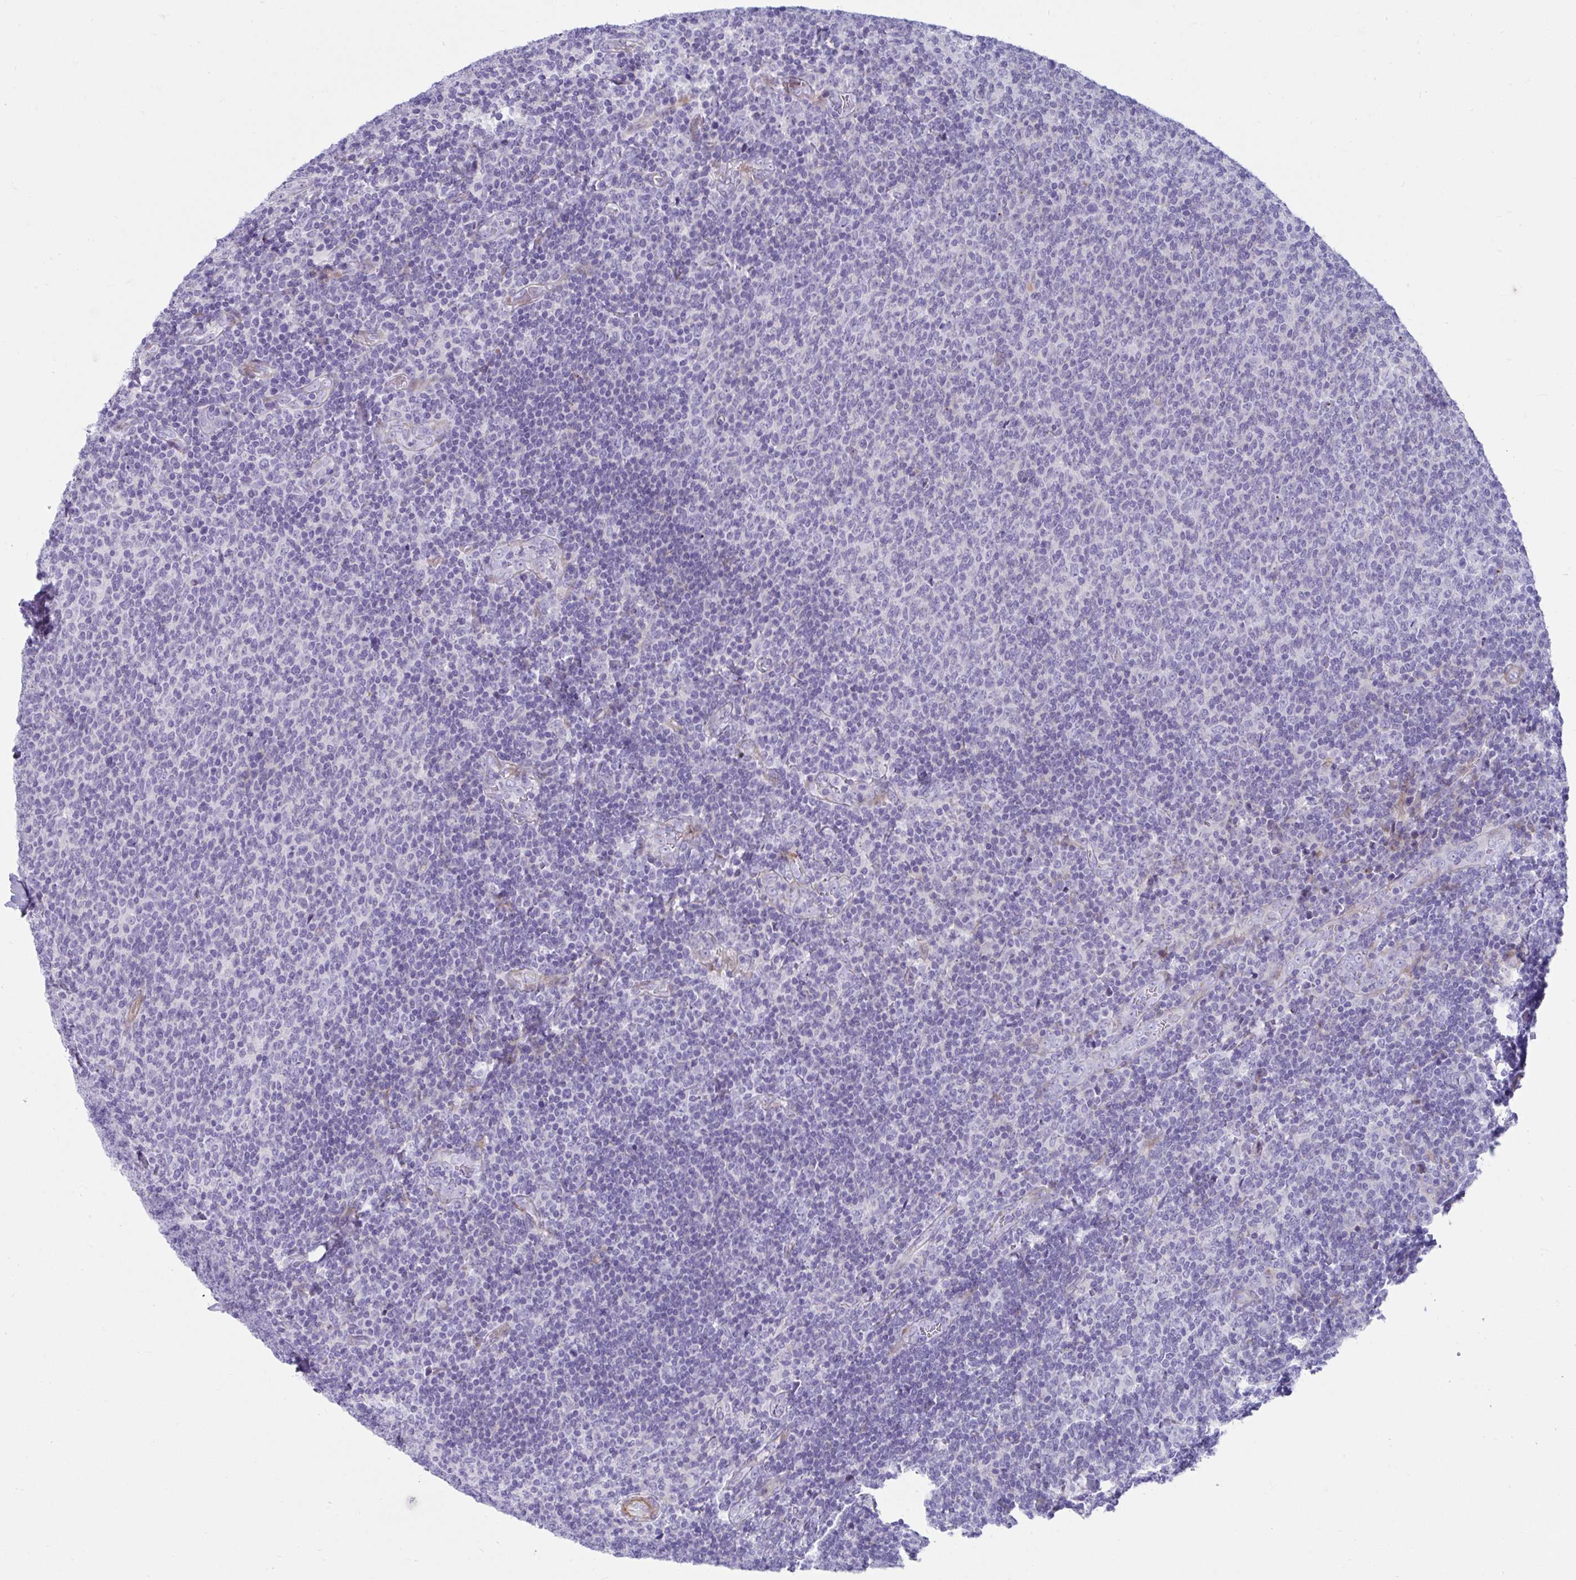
{"staining": {"intensity": "negative", "quantity": "none", "location": "none"}, "tissue": "lymphoma", "cell_type": "Tumor cells", "image_type": "cancer", "snomed": [{"axis": "morphology", "description": "Malignant lymphoma, non-Hodgkin's type, Low grade"}, {"axis": "topography", "description": "Lymph node"}], "caption": "Low-grade malignant lymphoma, non-Hodgkin's type was stained to show a protein in brown. There is no significant expression in tumor cells.", "gene": "GRXCR2", "patient": {"sex": "male", "age": 52}}